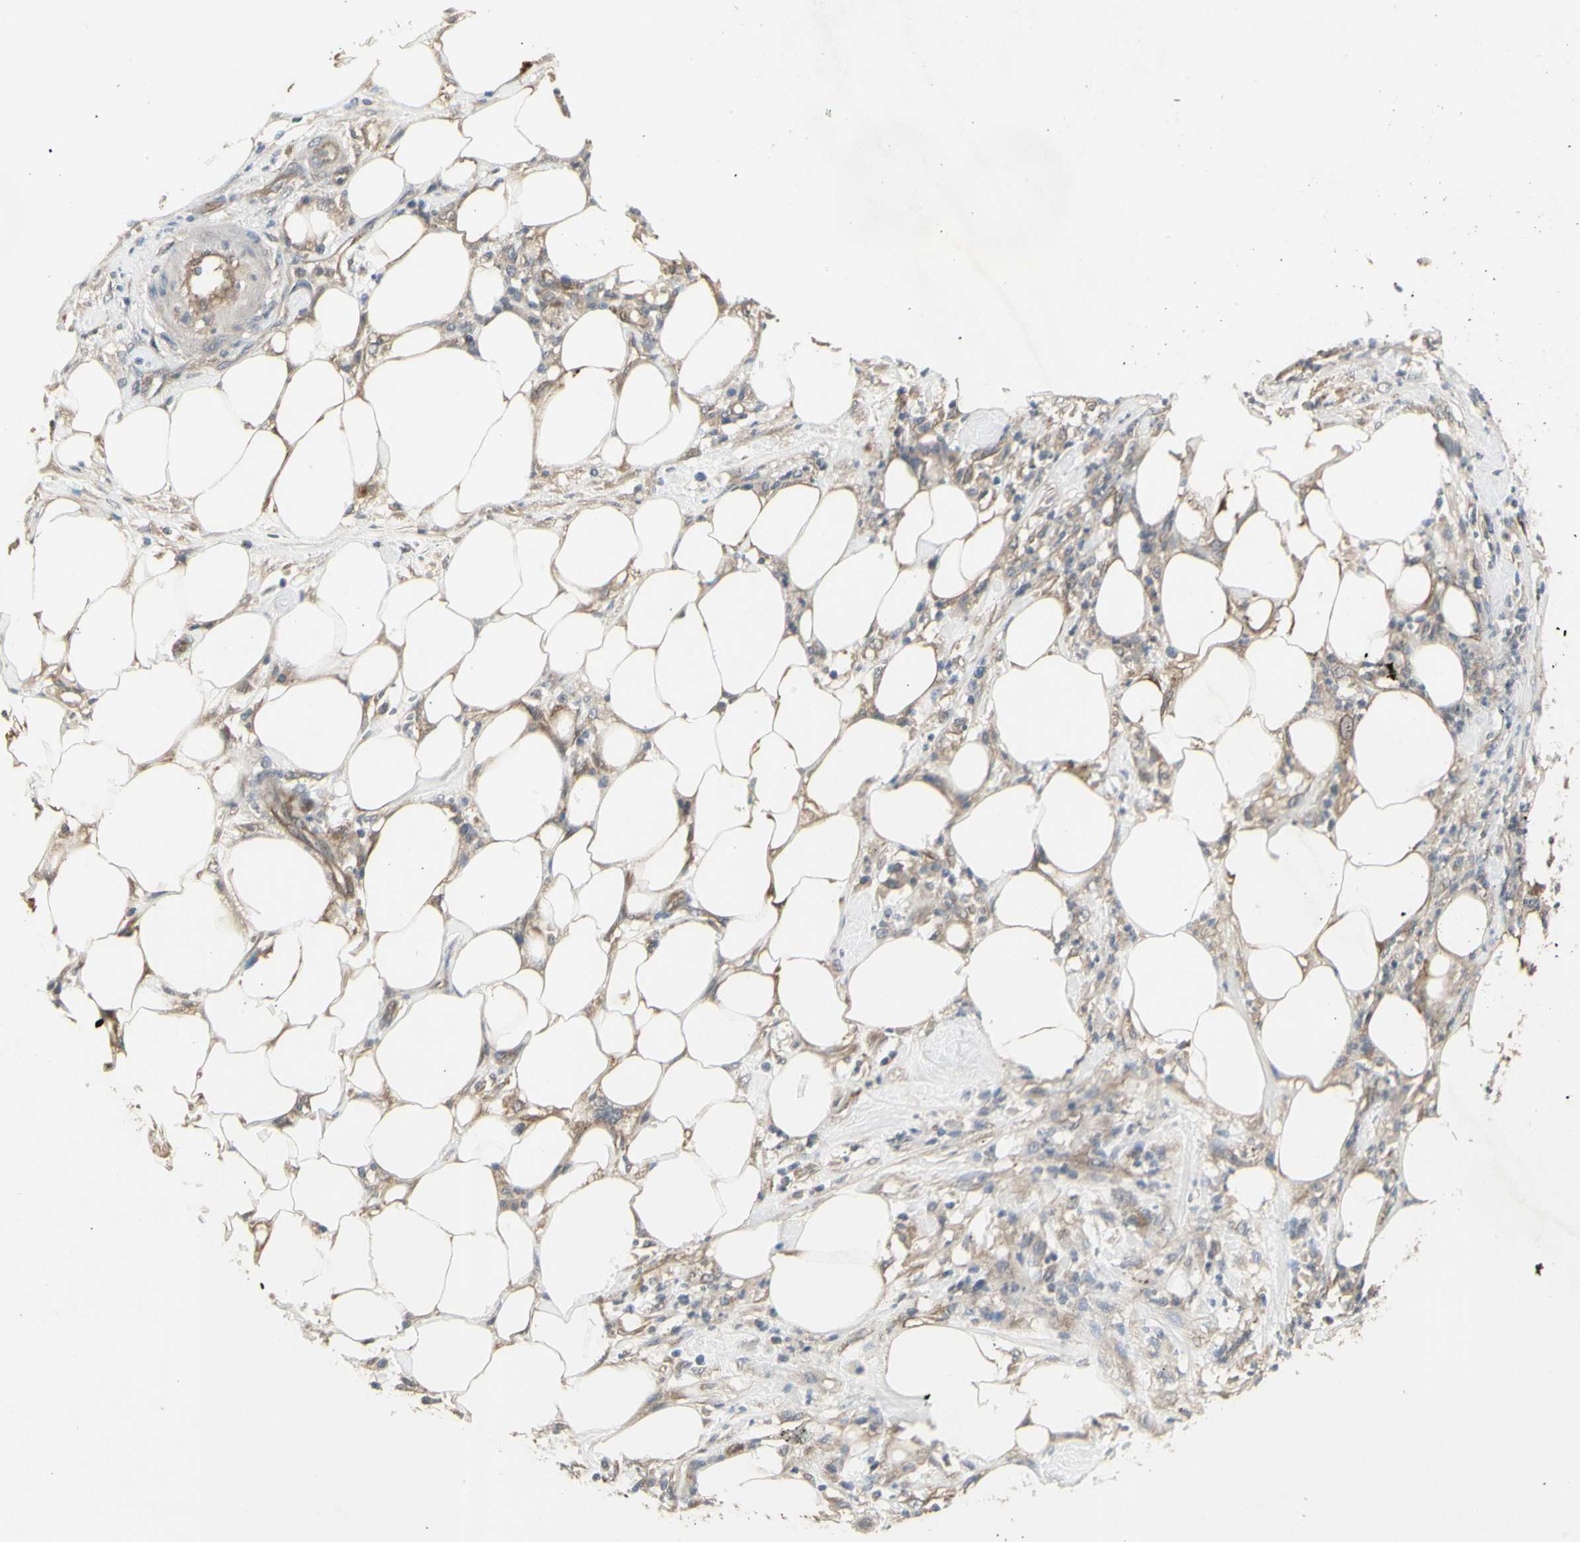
{"staining": {"intensity": "moderate", "quantity": ">75%", "location": "cytoplasmic/membranous"}, "tissue": "pancreatic cancer", "cell_type": "Tumor cells", "image_type": "cancer", "snomed": [{"axis": "morphology", "description": "Adenocarcinoma, NOS"}, {"axis": "topography", "description": "Pancreas"}], "caption": "Immunohistochemistry of human pancreatic cancer exhibits medium levels of moderate cytoplasmic/membranous positivity in about >75% of tumor cells.", "gene": "CHURC1-FNTB", "patient": {"sex": "female", "age": 71}}